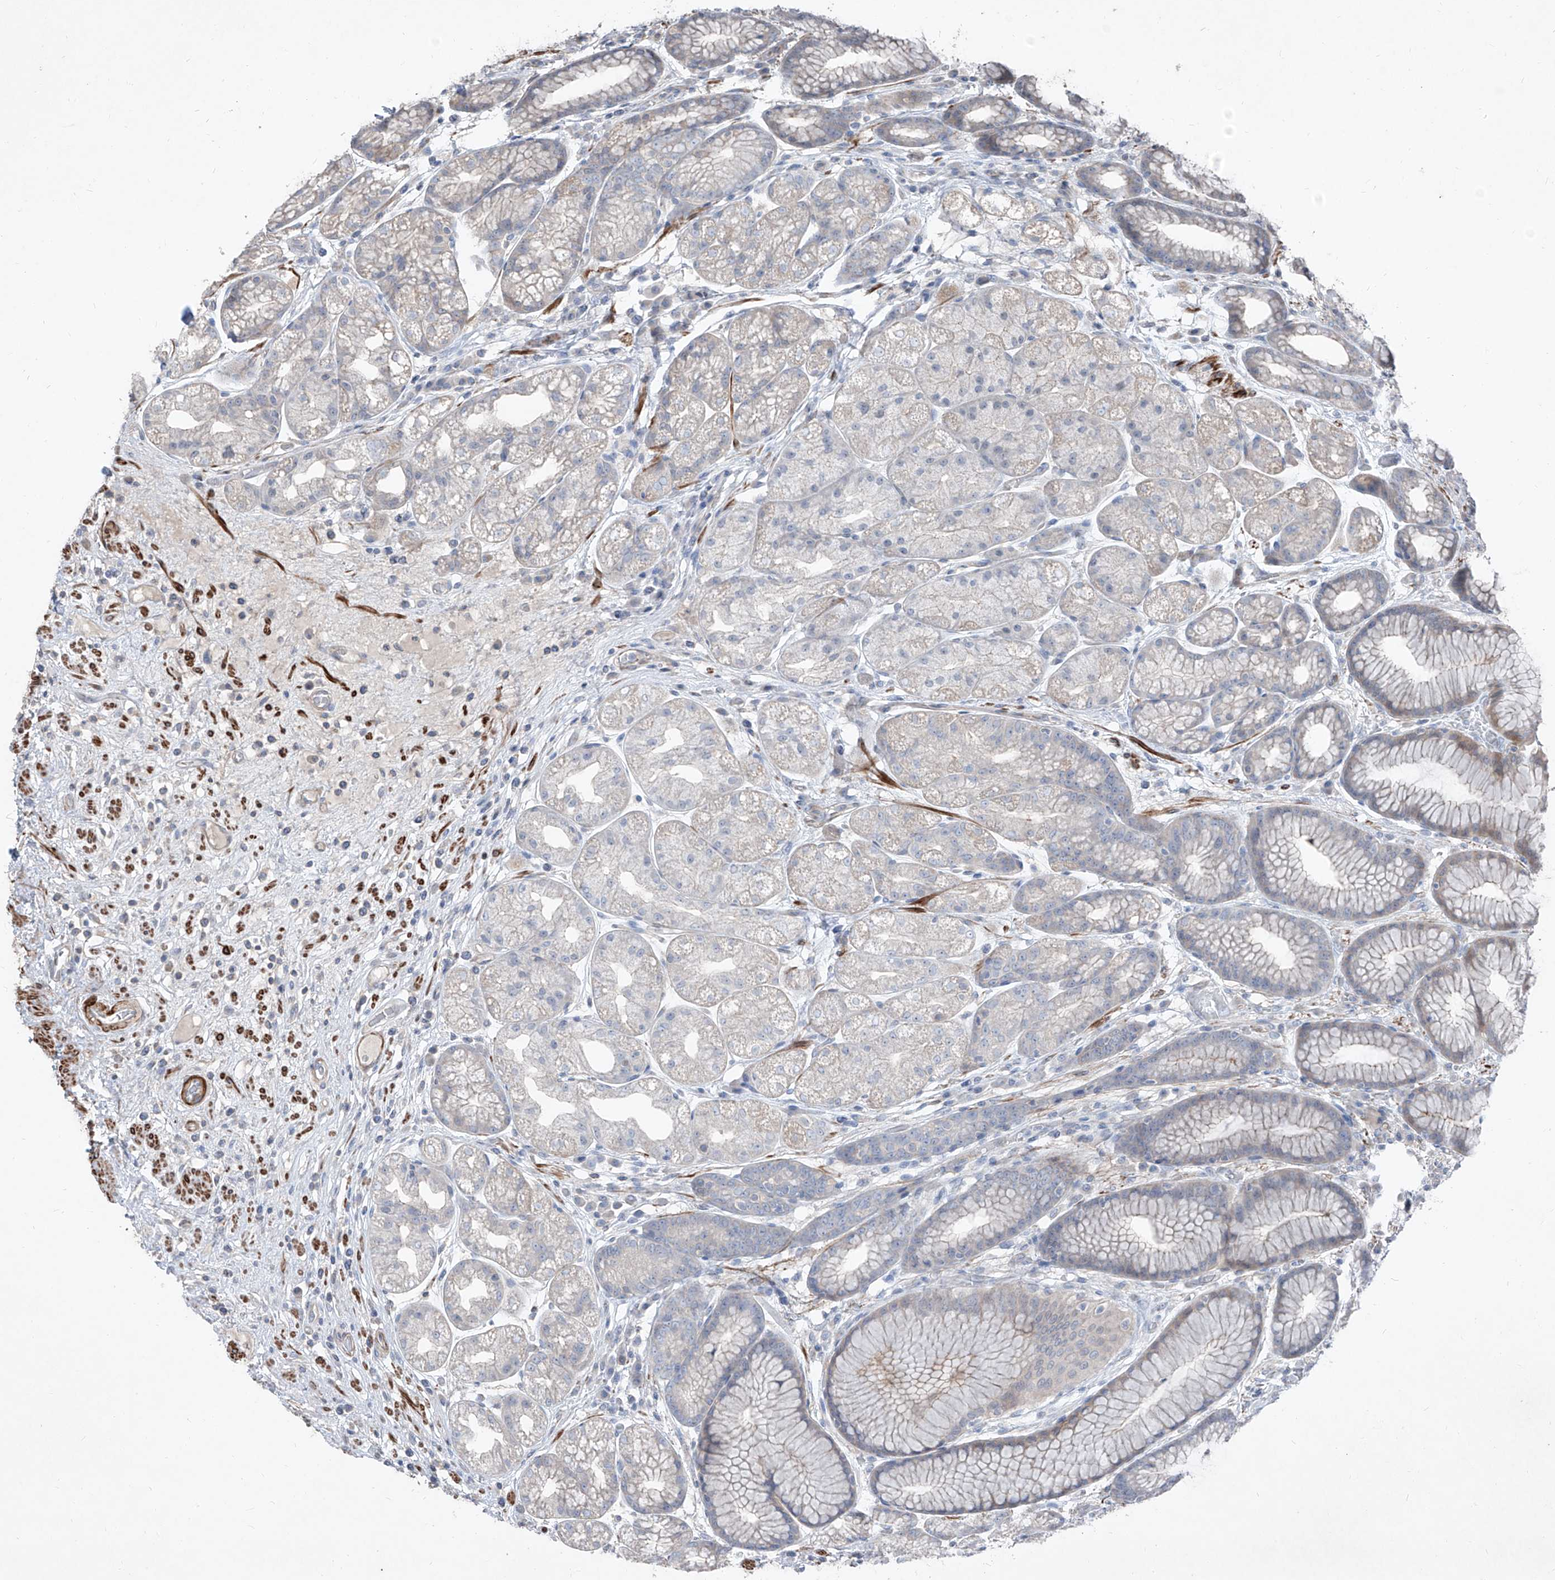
{"staining": {"intensity": "negative", "quantity": "none", "location": "none"}, "tissue": "stomach", "cell_type": "Glandular cells", "image_type": "normal", "snomed": [{"axis": "morphology", "description": "Normal tissue, NOS"}, {"axis": "topography", "description": "Stomach"}], "caption": "IHC image of benign stomach: human stomach stained with DAB displays no significant protein expression in glandular cells. (Brightfield microscopy of DAB (3,3'-diaminobenzidine) immunohistochemistry (IHC) at high magnification).", "gene": "UFD1", "patient": {"sex": "male", "age": 57}}